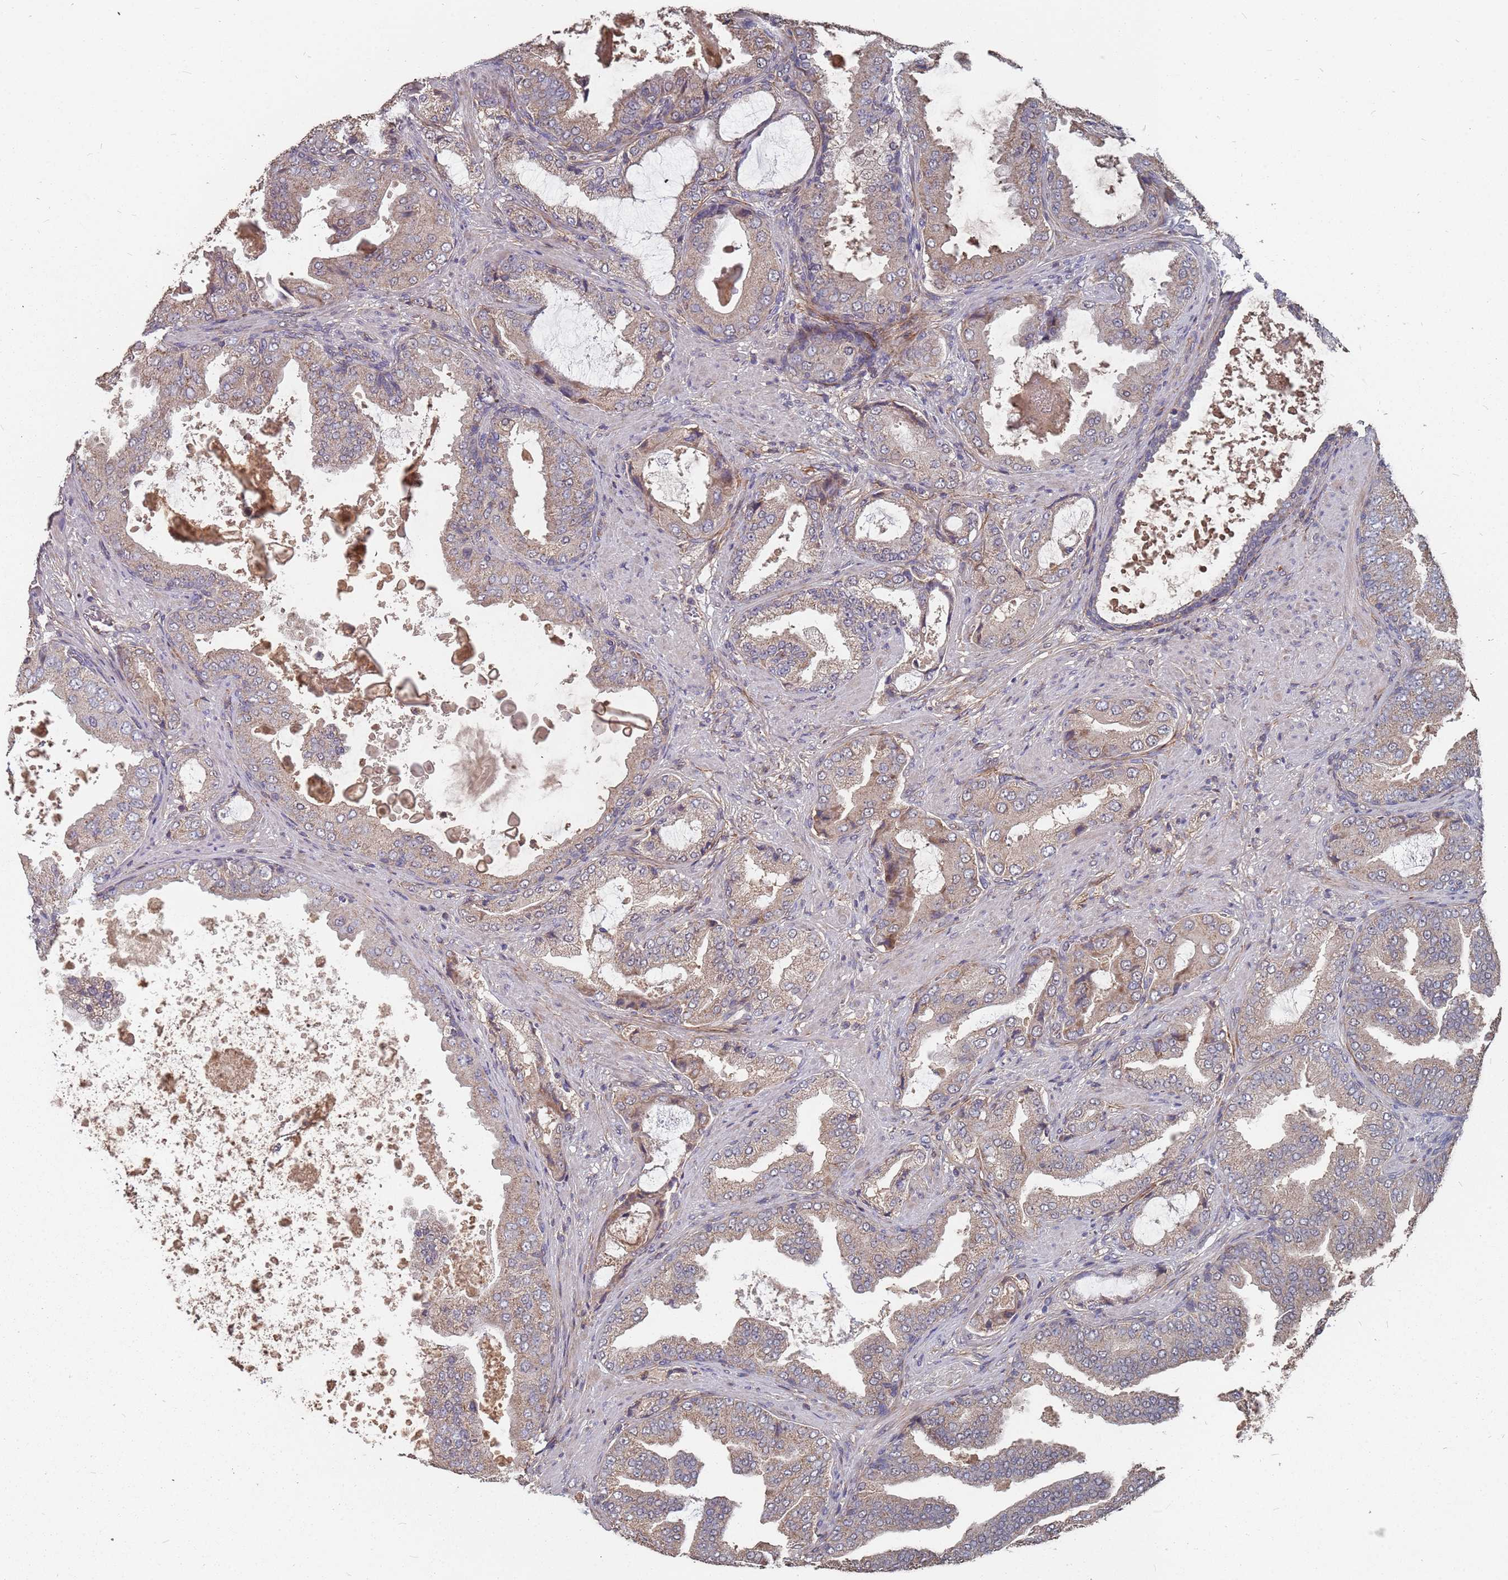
{"staining": {"intensity": "weak", "quantity": "25%-75%", "location": "cytoplasmic/membranous"}, "tissue": "prostate cancer", "cell_type": "Tumor cells", "image_type": "cancer", "snomed": [{"axis": "morphology", "description": "Adenocarcinoma, High grade"}, {"axis": "topography", "description": "Prostate"}], "caption": "Human prostate cancer (high-grade adenocarcinoma) stained with a brown dye reveals weak cytoplasmic/membranous positive staining in about 25%-75% of tumor cells.", "gene": "PRORP", "patient": {"sex": "male", "age": 68}}